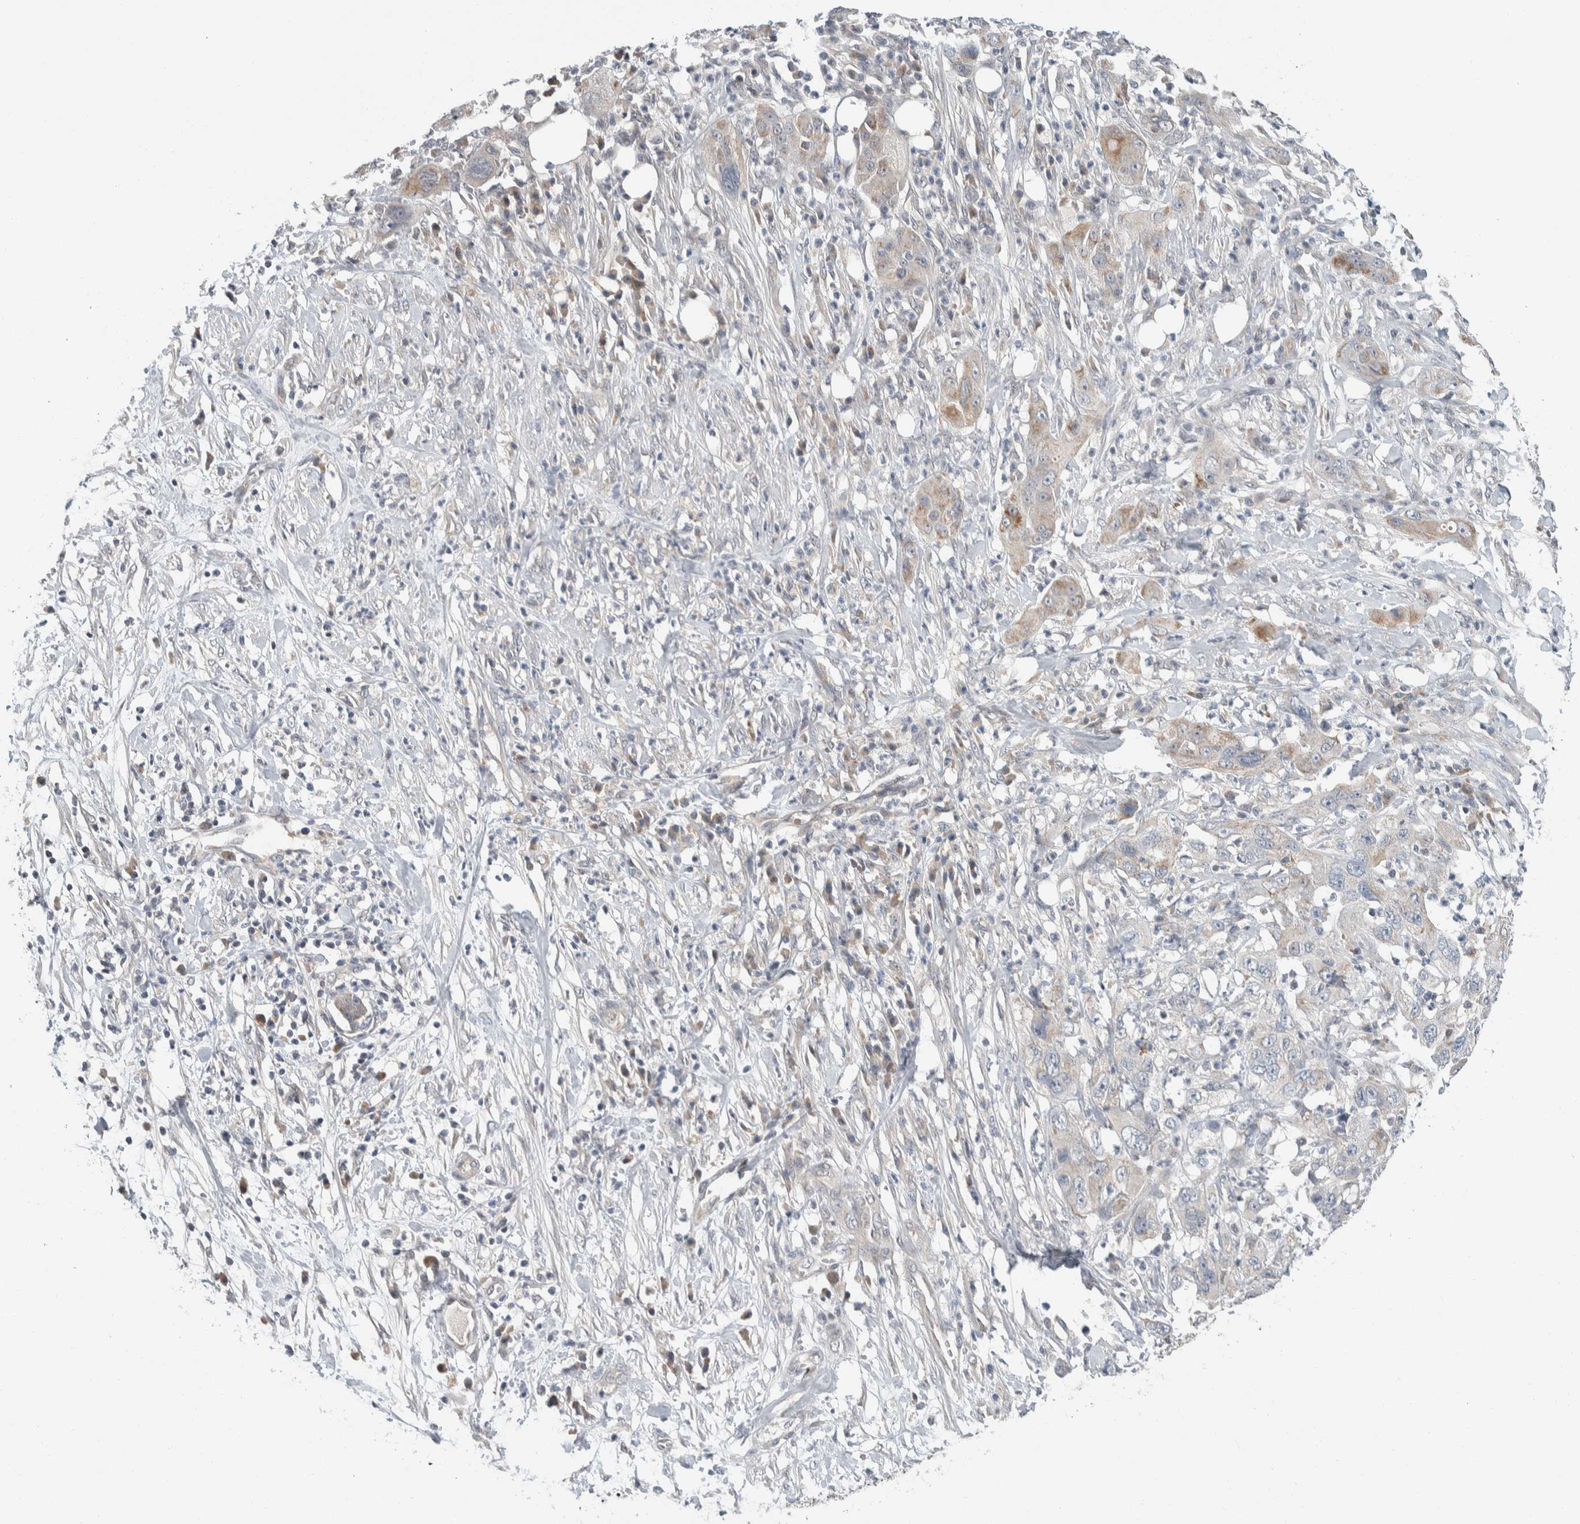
{"staining": {"intensity": "weak", "quantity": "25%-75%", "location": "cytoplasmic/membranous"}, "tissue": "pancreatic cancer", "cell_type": "Tumor cells", "image_type": "cancer", "snomed": [{"axis": "morphology", "description": "Adenocarcinoma, NOS"}, {"axis": "topography", "description": "Pancreas"}], "caption": "Pancreatic cancer (adenocarcinoma) stained with DAB (3,3'-diaminobenzidine) immunohistochemistry (IHC) shows low levels of weak cytoplasmic/membranous expression in approximately 25%-75% of tumor cells.", "gene": "SHPK", "patient": {"sex": "female", "age": 78}}